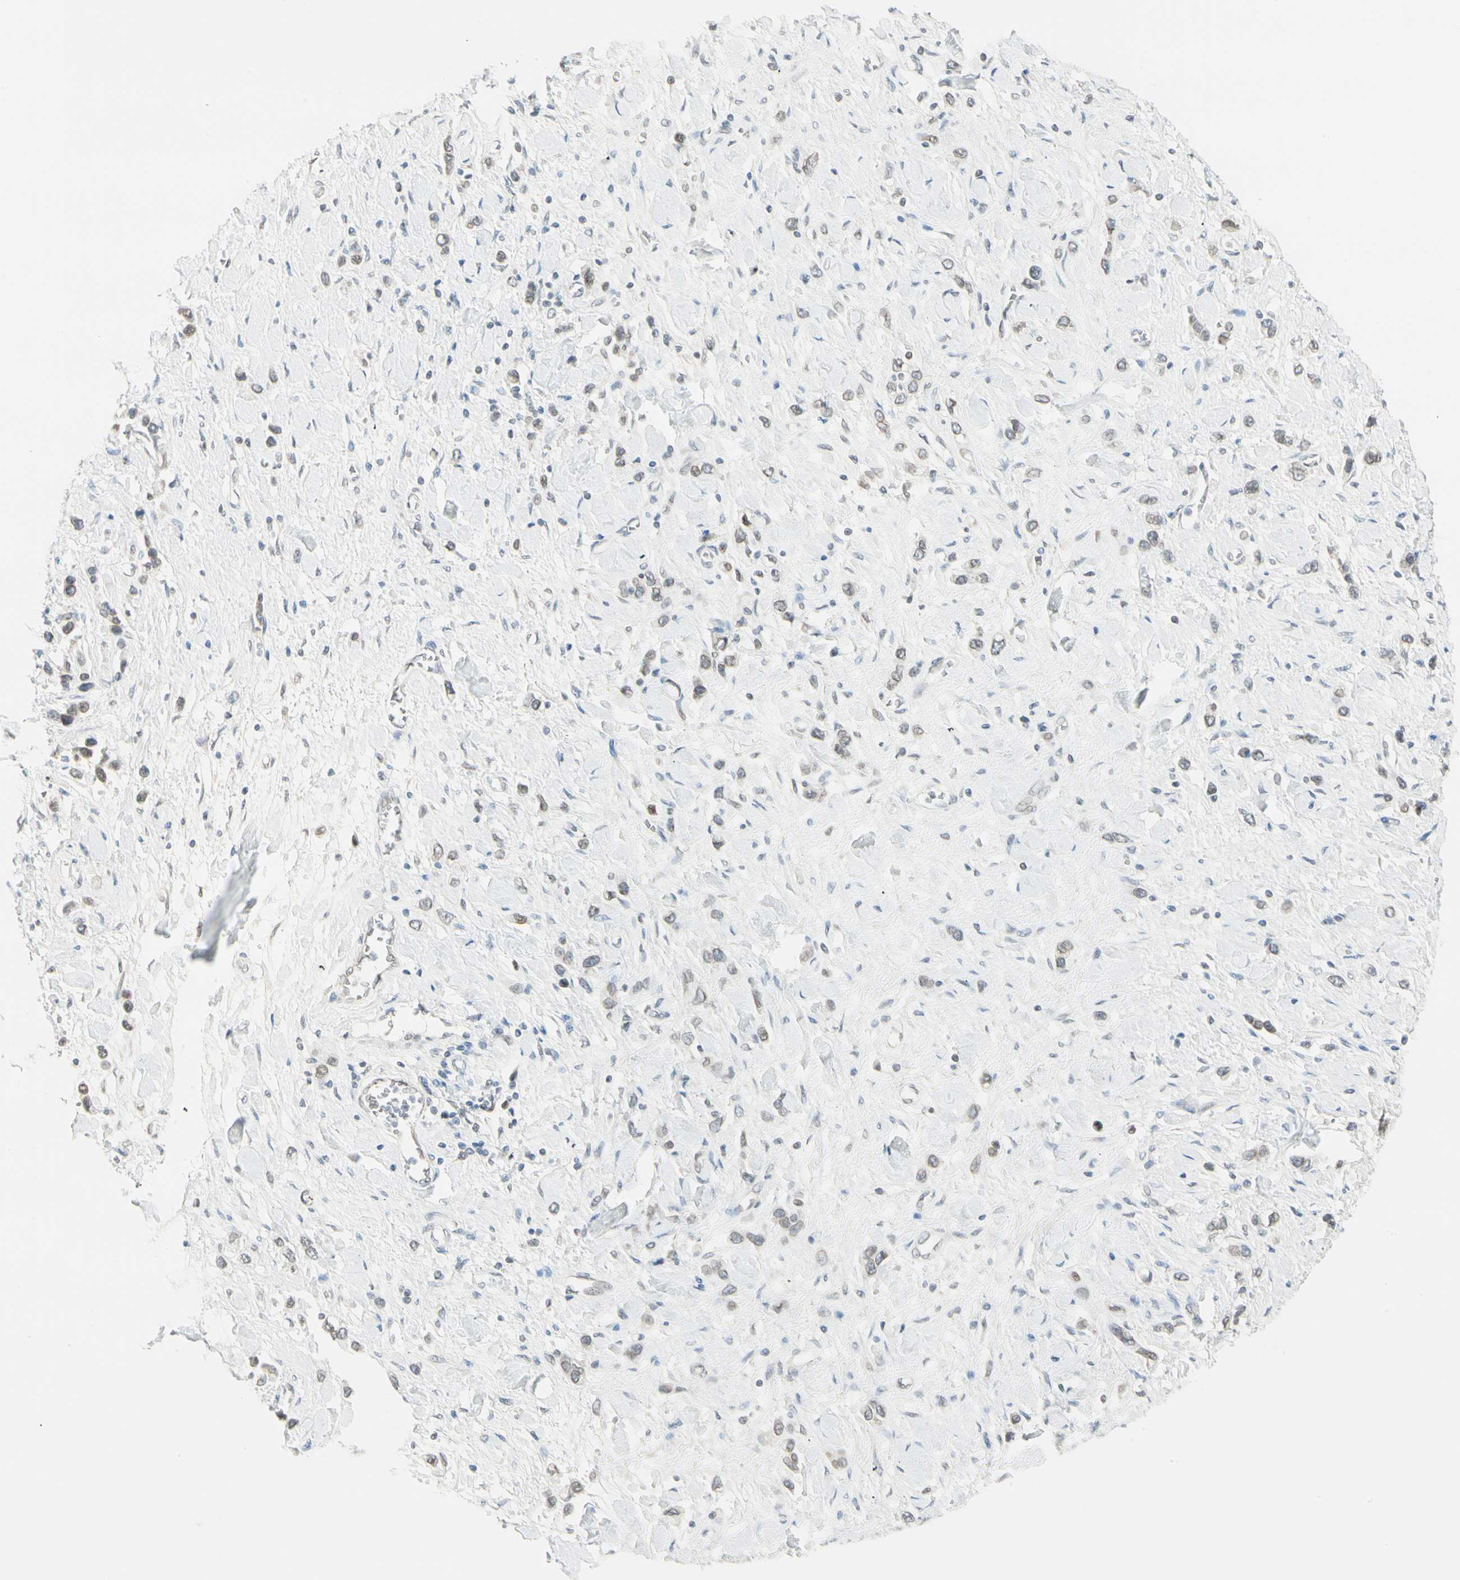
{"staining": {"intensity": "weak", "quantity": "<25%", "location": "cytoplasmic/membranous,nuclear"}, "tissue": "stomach cancer", "cell_type": "Tumor cells", "image_type": "cancer", "snomed": [{"axis": "morphology", "description": "Normal tissue, NOS"}, {"axis": "morphology", "description": "Adenocarcinoma, NOS"}, {"axis": "topography", "description": "Stomach, upper"}, {"axis": "topography", "description": "Stomach"}], "caption": "Histopathology image shows no protein positivity in tumor cells of stomach adenocarcinoma tissue. (Stains: DAB IHC with hematoxylin counter stain, Microscopy: brightfield microscopy at high magnification).", "gene": "BCAN", "patient": {"sex": "female", "age": 65}}